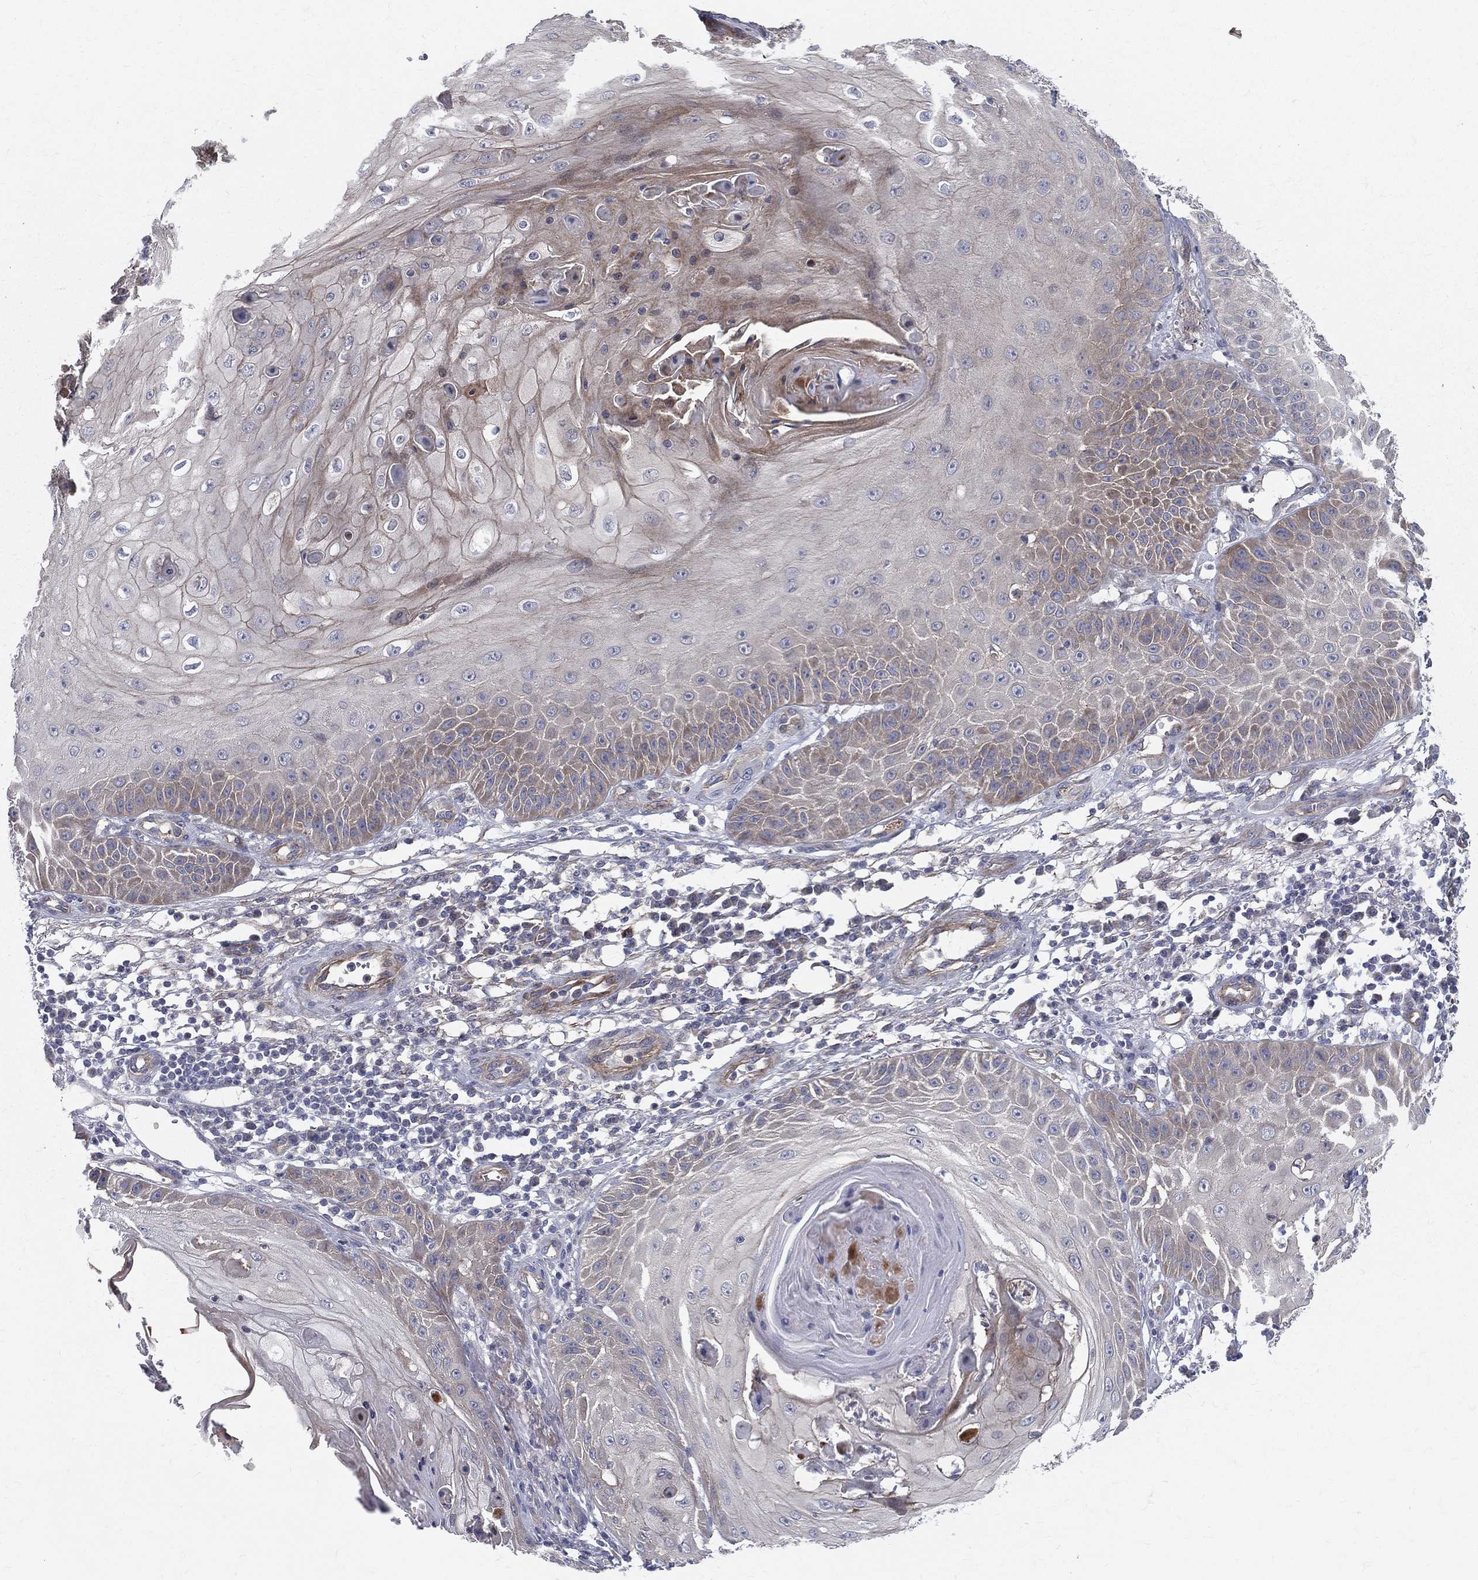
{"staining": {"intensity": "moderate", "quantity": "<25%", "location": "cytoplasmic/membranous"}, "tissue": "skin cancer", "cell_type": "Tumor cells", "image_type": "cancer", "snomed": [{"axis": "morphology", "description": "Squamous cell carcinoma, NOS"}, {"axis": "topography", "description": "Skin"}], "caption": "Brown immunohistochemical staining in human squamous cell carcinoma (skin) demonstrates moderate cytoplasmic/membranous staining in approximately <25% of tumor cells.", "gene": "POMZP3", "patient": {"sex": "male", "age": 70}}